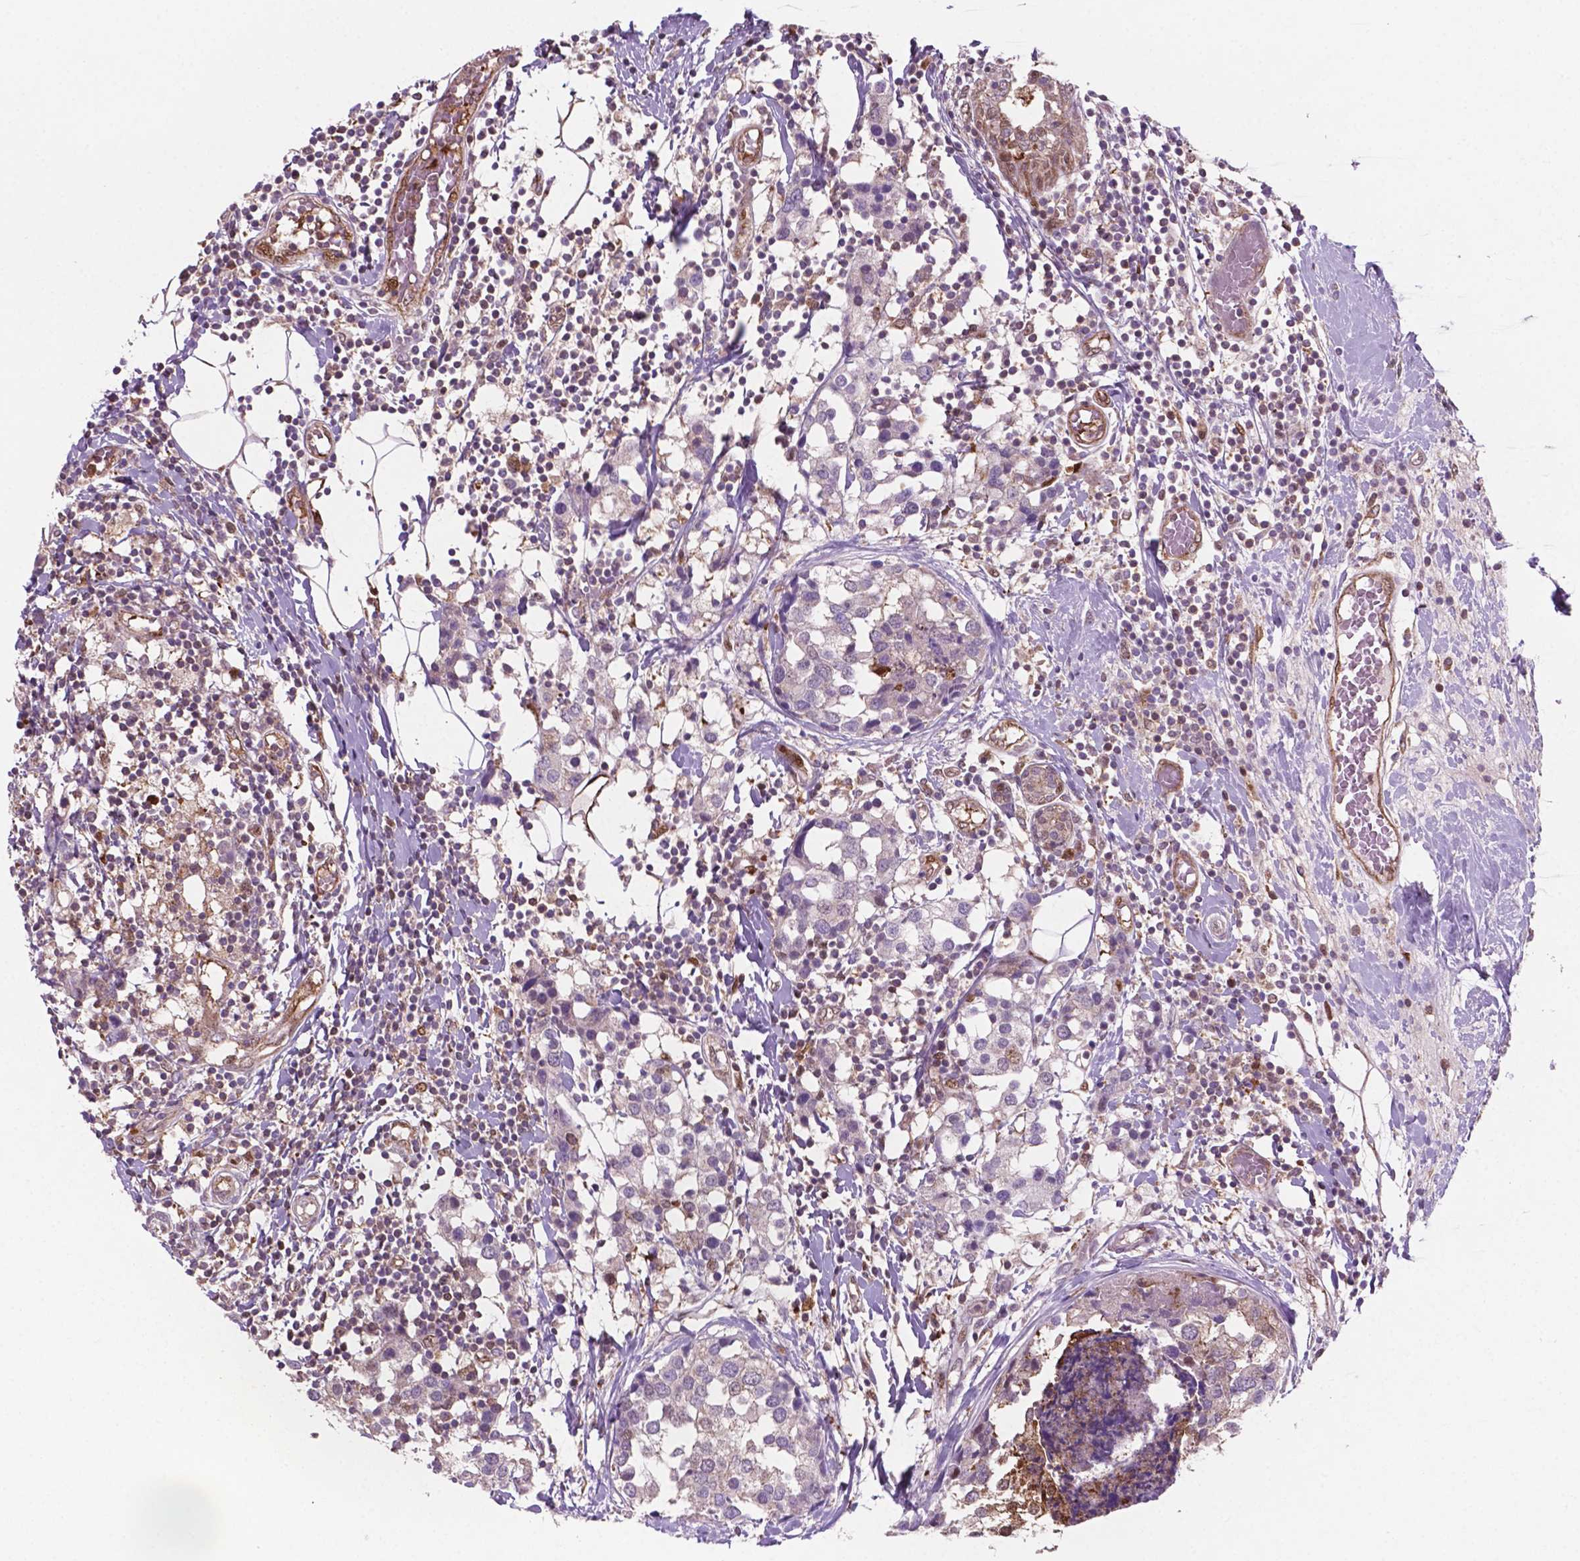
{"staining": {"intensity": "strong", "quantity": "<25%", "location": "cytoplasmic/membranous"}, "tissue": "breast cancer", "cell_type": "Tumor cells", "image_type": "cancer", "snomed": [{"axis": "morphology", "description": "Lobular carcinoma"}, {"axis": "topography", "description": "Breast"}], "caption": "A brown stain labels strong cytoplasmic/membranous staining of a protein in human breast lobular carcinoma tumor cells.", "gene": "LDHA", "patient": {"sex": "female", "age": 59}}